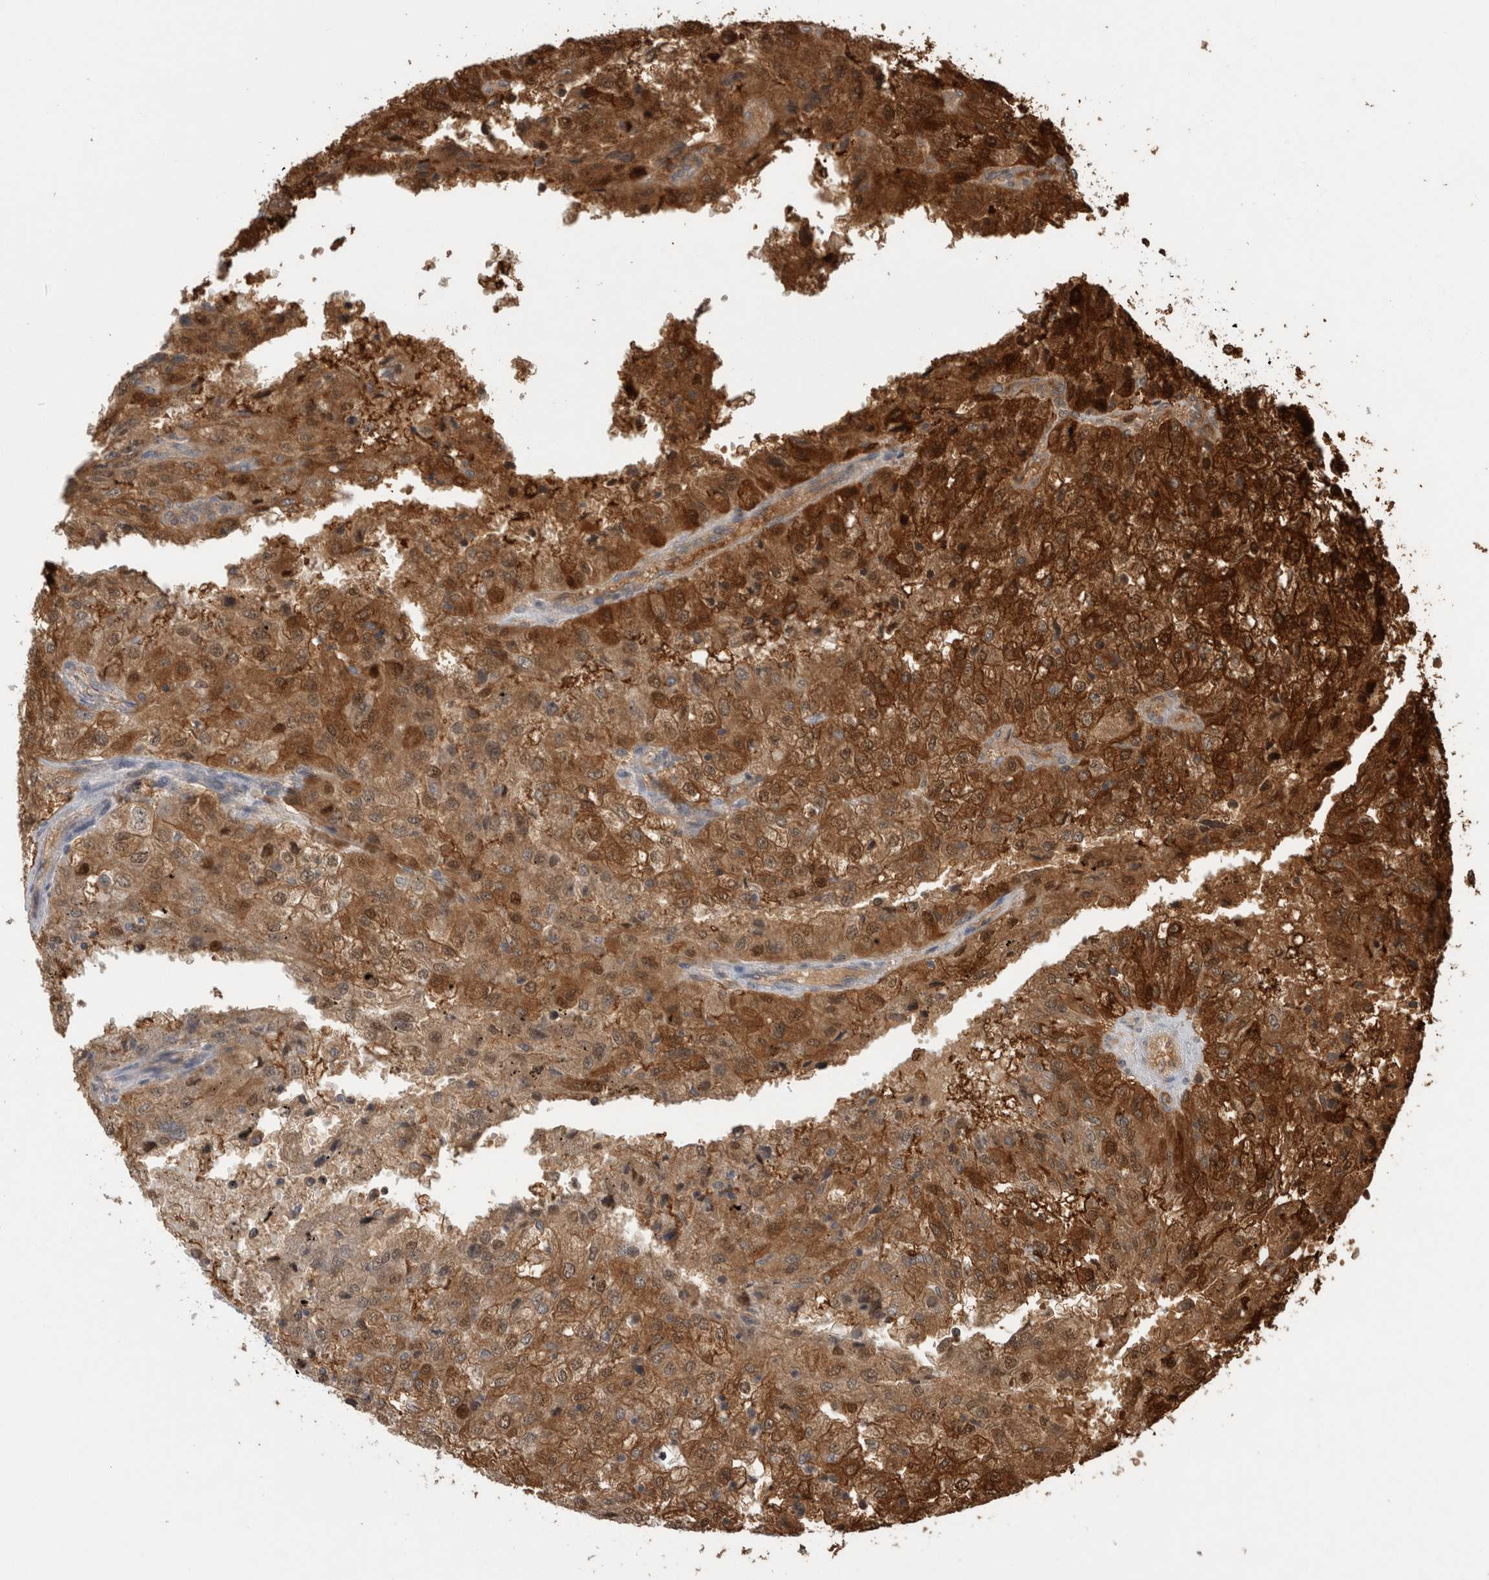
{"staining": {"intensity": "moderate", "quantity": ">75%", "location": "cytoplasmic/membranous,nuclear"}, "tissue": "renal cancer", "cell_type": "Tumor cells", "image_type": "cancer", "snomed": [{"axis": "morphology", "description": "Adenocarcinoma, NOS"}, {"axis": "topography", "description": "Kidney"}], "caption": "An immunohistochemistry photomicrograph of neoplastic tissue is shown. Protein staining in brown labels moderate cytoplasmic/membranous and nuclear positivity in renal cancer within tumor cells.", "gene": "ASTN2", "patient": {"sex": "female", "age": 54}}